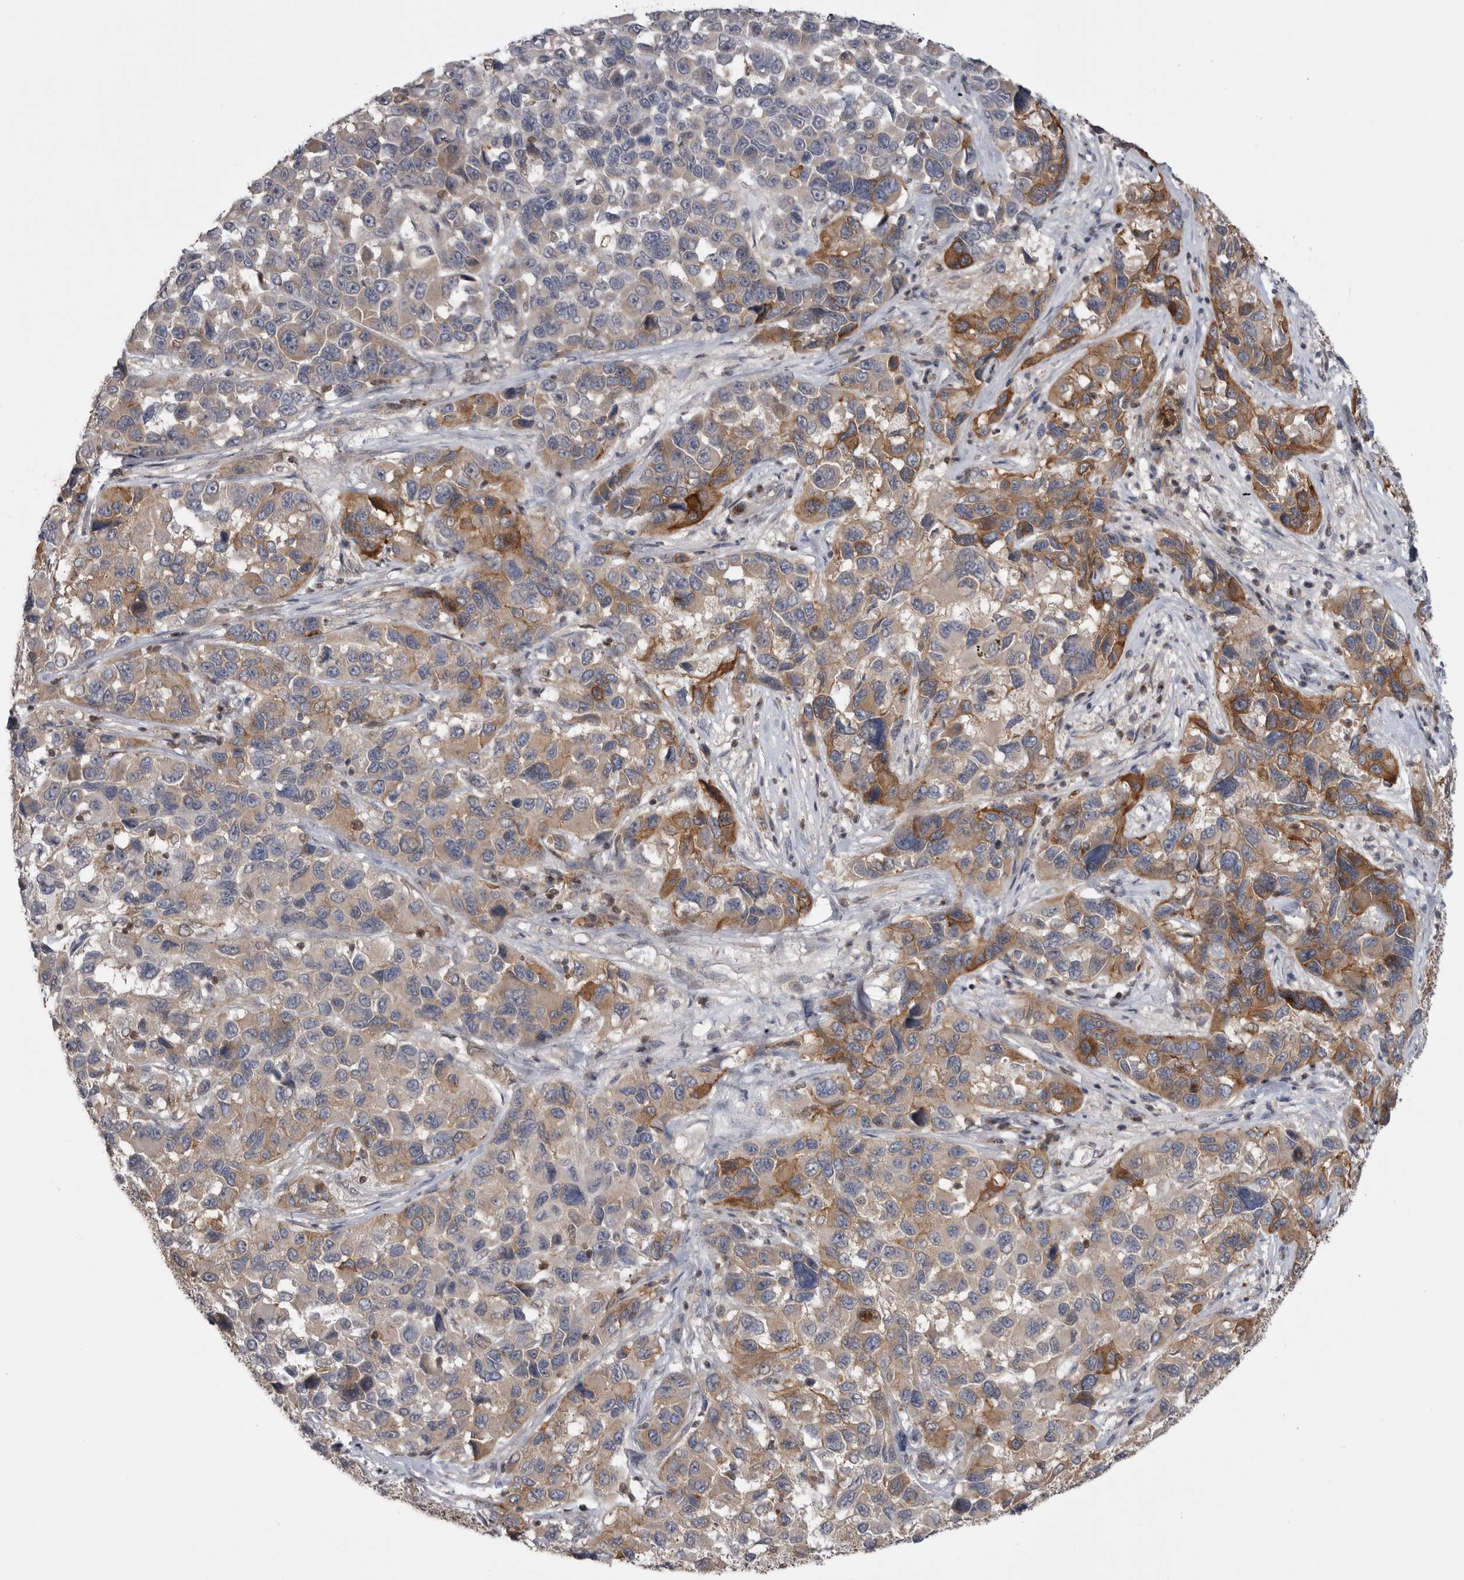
{"staining": {"intensity": "moderate", "quantity": "<25%", "location": "cytoplasmic/membranous"}, "tissue": "melanoma", "cell_type": "Tumor cells", "image_type": "cancer", "snomed": [{"axis": "morphology", "description": "Malignant melanoma, NOS"}, {"axis": "topography", "description": "Skin"}], "caption": "Melanoma stained for a protein shows moderate cytoplasmic/membranous positivity in tumor cells.", "gene": "MAPK13", "patient": {"sex": "male", "age": 53}}